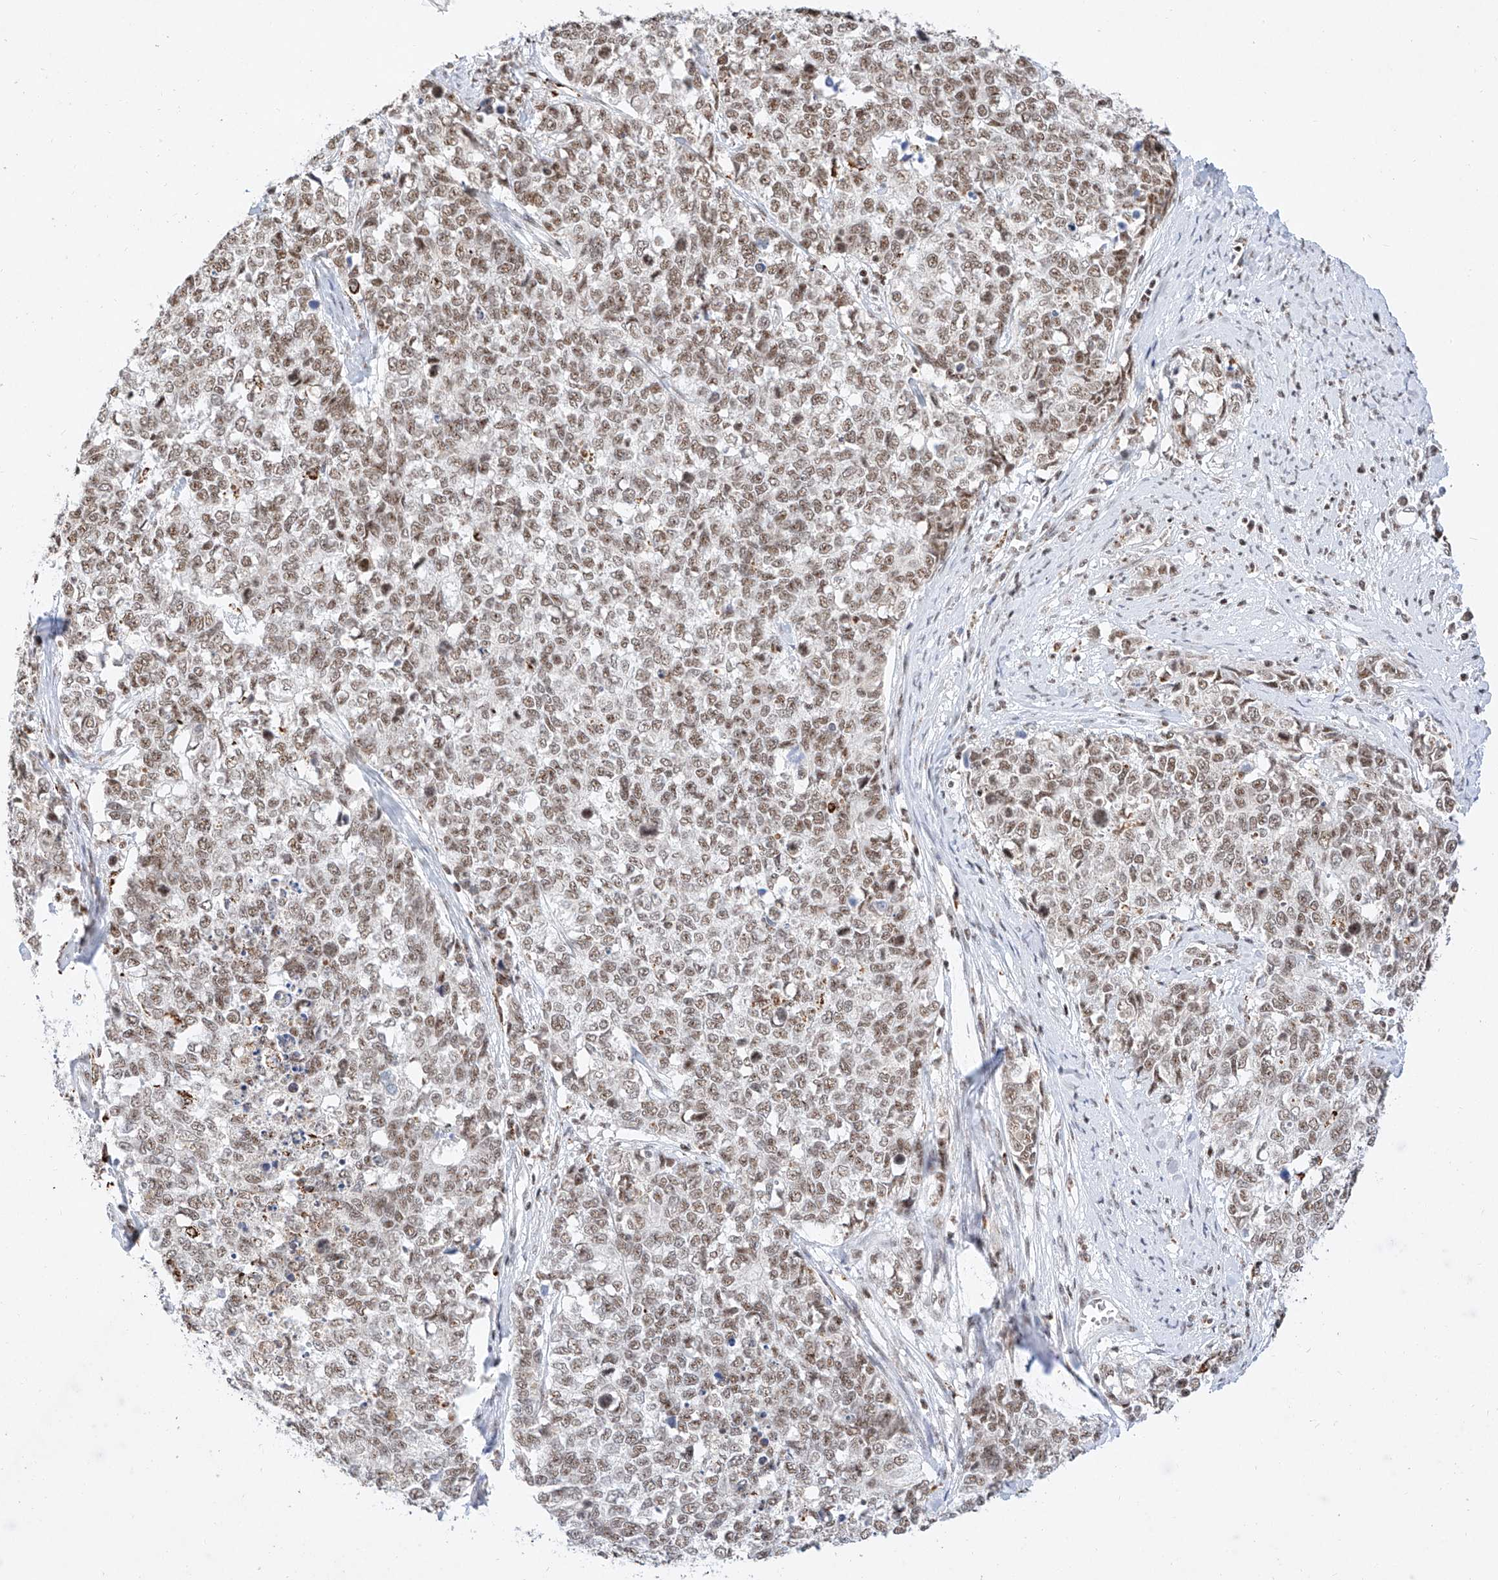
{"staining": {"intensity": "moderate", "quantity": ">75%", "location": "nuclear"}, "tissue": "cervical cancer", "cell_type": "Tumor cells", "image_type": "cancer", "snomed": [{"axis": "morphology", "description": "Squamous cell carcinoma, NOS"}, {"axis": "topography", "description": "Cervix"}], "caption": "Human cervical squamous cell carcinoma stained with a protein marker shows moderate staining in tumor cells.", "gene": "NRF1", "patient": {"sex": "female", "age": 63}}